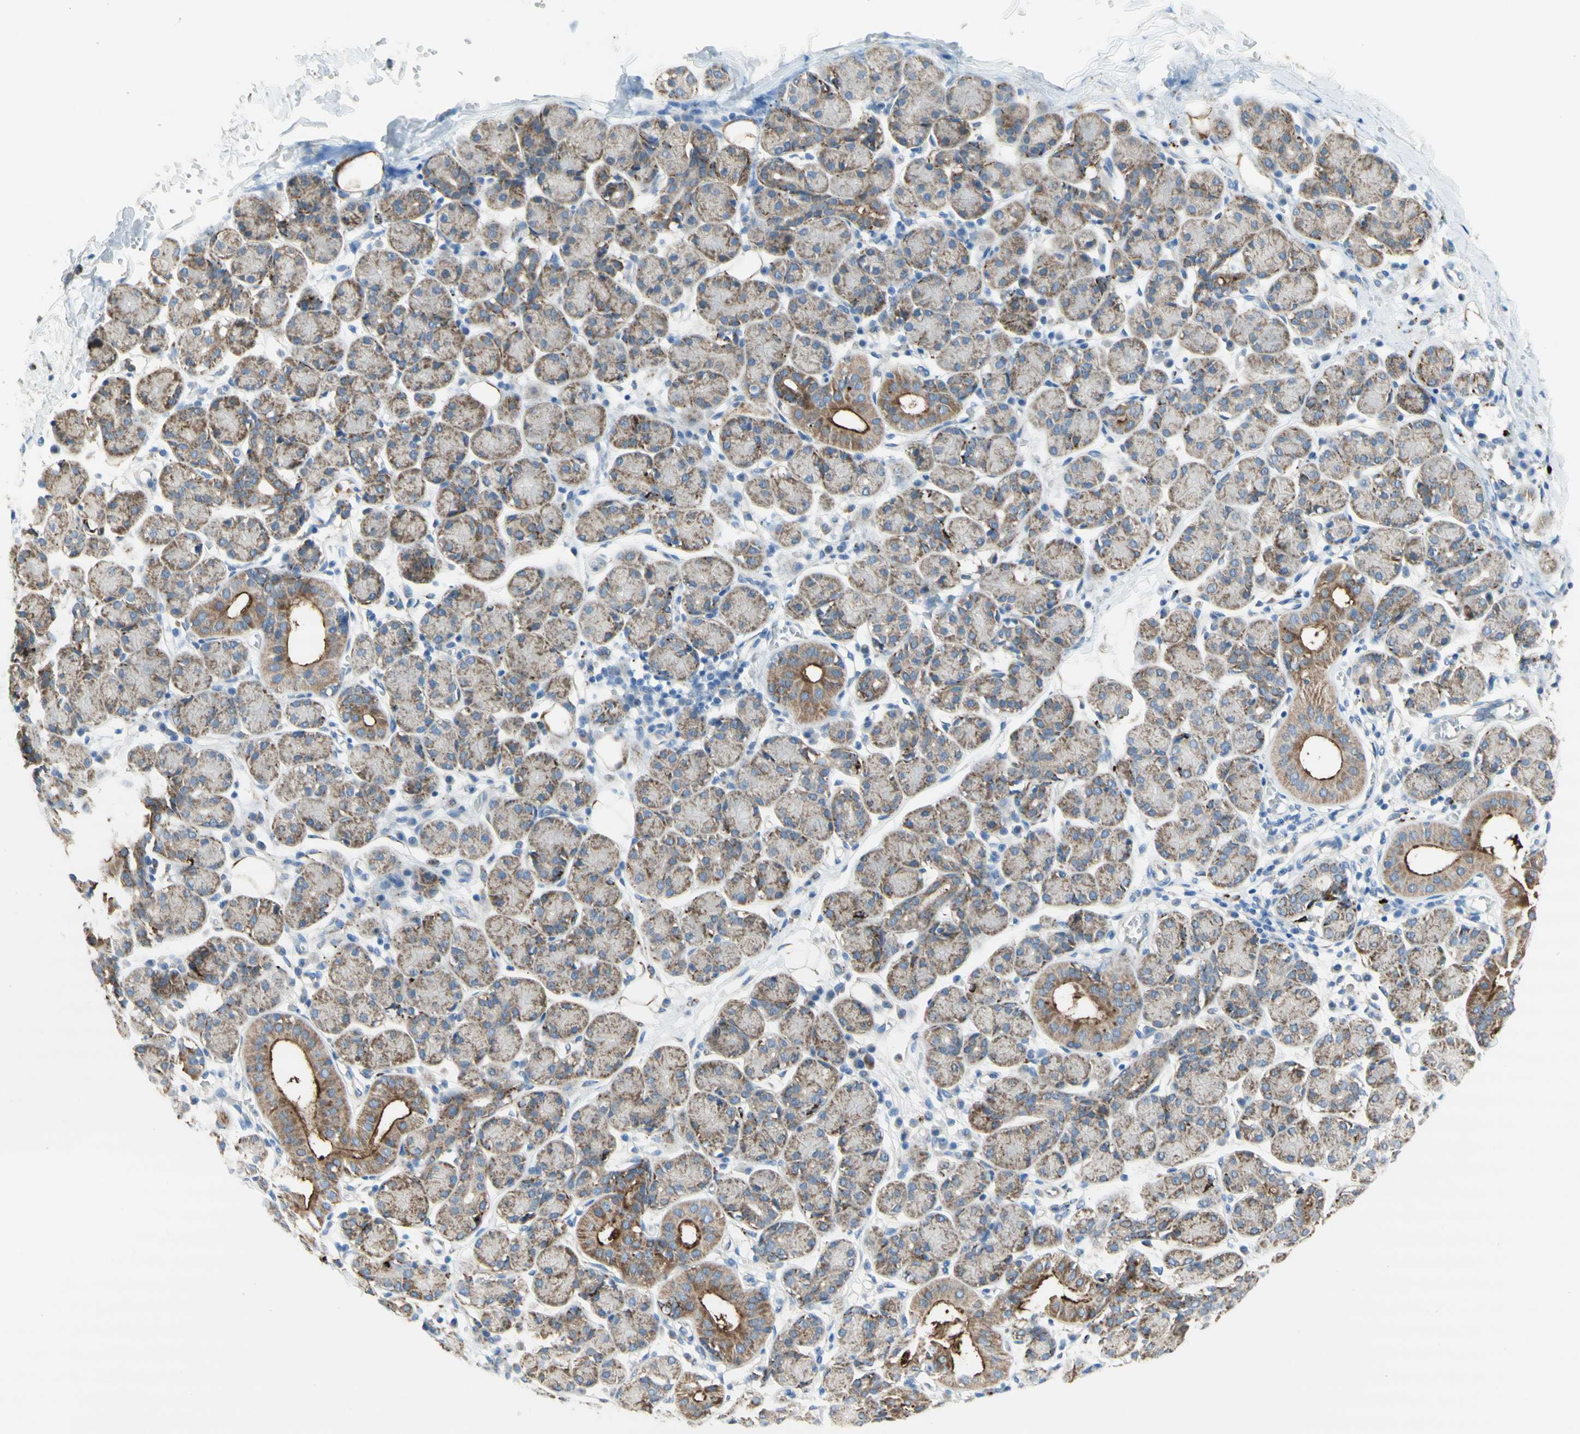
{"staining": {"intensity": "moderate", "quantity": ">75%", "location": "cytoplasmic/membranous"}, "tissue": "salivary gland", "cell_type": "Glandular cells", "image_type": "normal", "snomed": [{"axis": "morphology", "description": "Normal tissue, NOS"}, {"axis": "morphology", "description": "Inflammation, NOS"}, {"axis": "topography", "description": "Lymph node"}, {"axis": "topography", "description": "Salivary gland"}], "caption": "Benign salivary gland exhibits moderate cytoplasmic/membranous positivity in approximately >75% of glandular cells, visualized by immunohistochemistry. The staining was performed using DAB (3,3'-diaminobenzidine) to visualize the protein expression in brown, while the nuclei were stained in blue with hematoxylin (Magnification: 20x).", "gene": "URB2", "patient": {"sex": "male", "age": 3}}